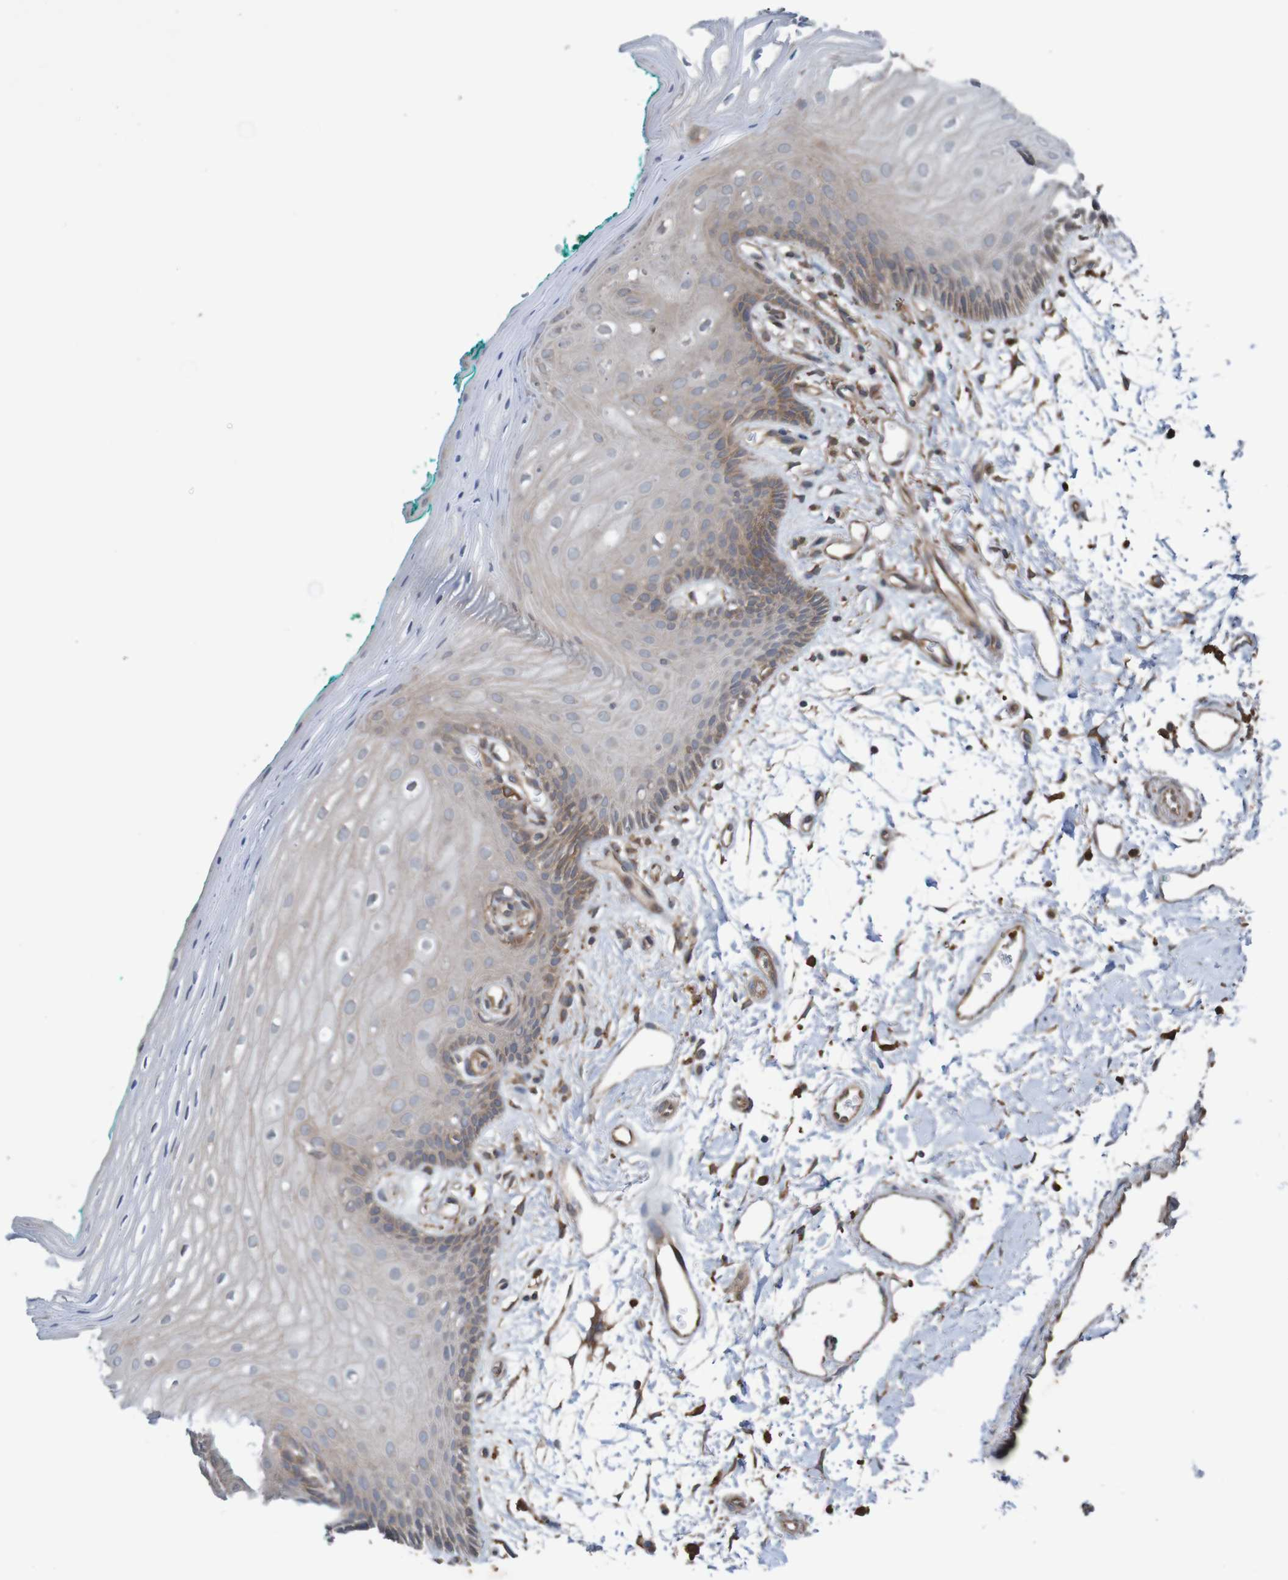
{"staining": {"intensity": "weak", "quantity": "25%-75%", "location": "cytoplasmic/membranous"}, "tissue": "oral mucosa", "cell_type": "Squamous epithelial cells", "image_type": "normal", "snomed": [{"axis": "morphology", "description": "Normal tissue, NOS"}, {"axis": "topography", "description": "Skeletal muscle"}, {"axis": "topography", "description": "Oral tissue"}, {"axis": "topography", "description": "Peripheral nerve tissue"}], "caption": "The image reveals staining of normal oral mucosa, revealing weak cytoplasmic/membranous protein positivity (brown color) within squamous epithelial cells. Immunohistochemistry (ihc) stains the protein in brown and the nuclei are stained blue.", "gene": "ARHGEF11", "patient": {"sex": "female", "age": 84}}